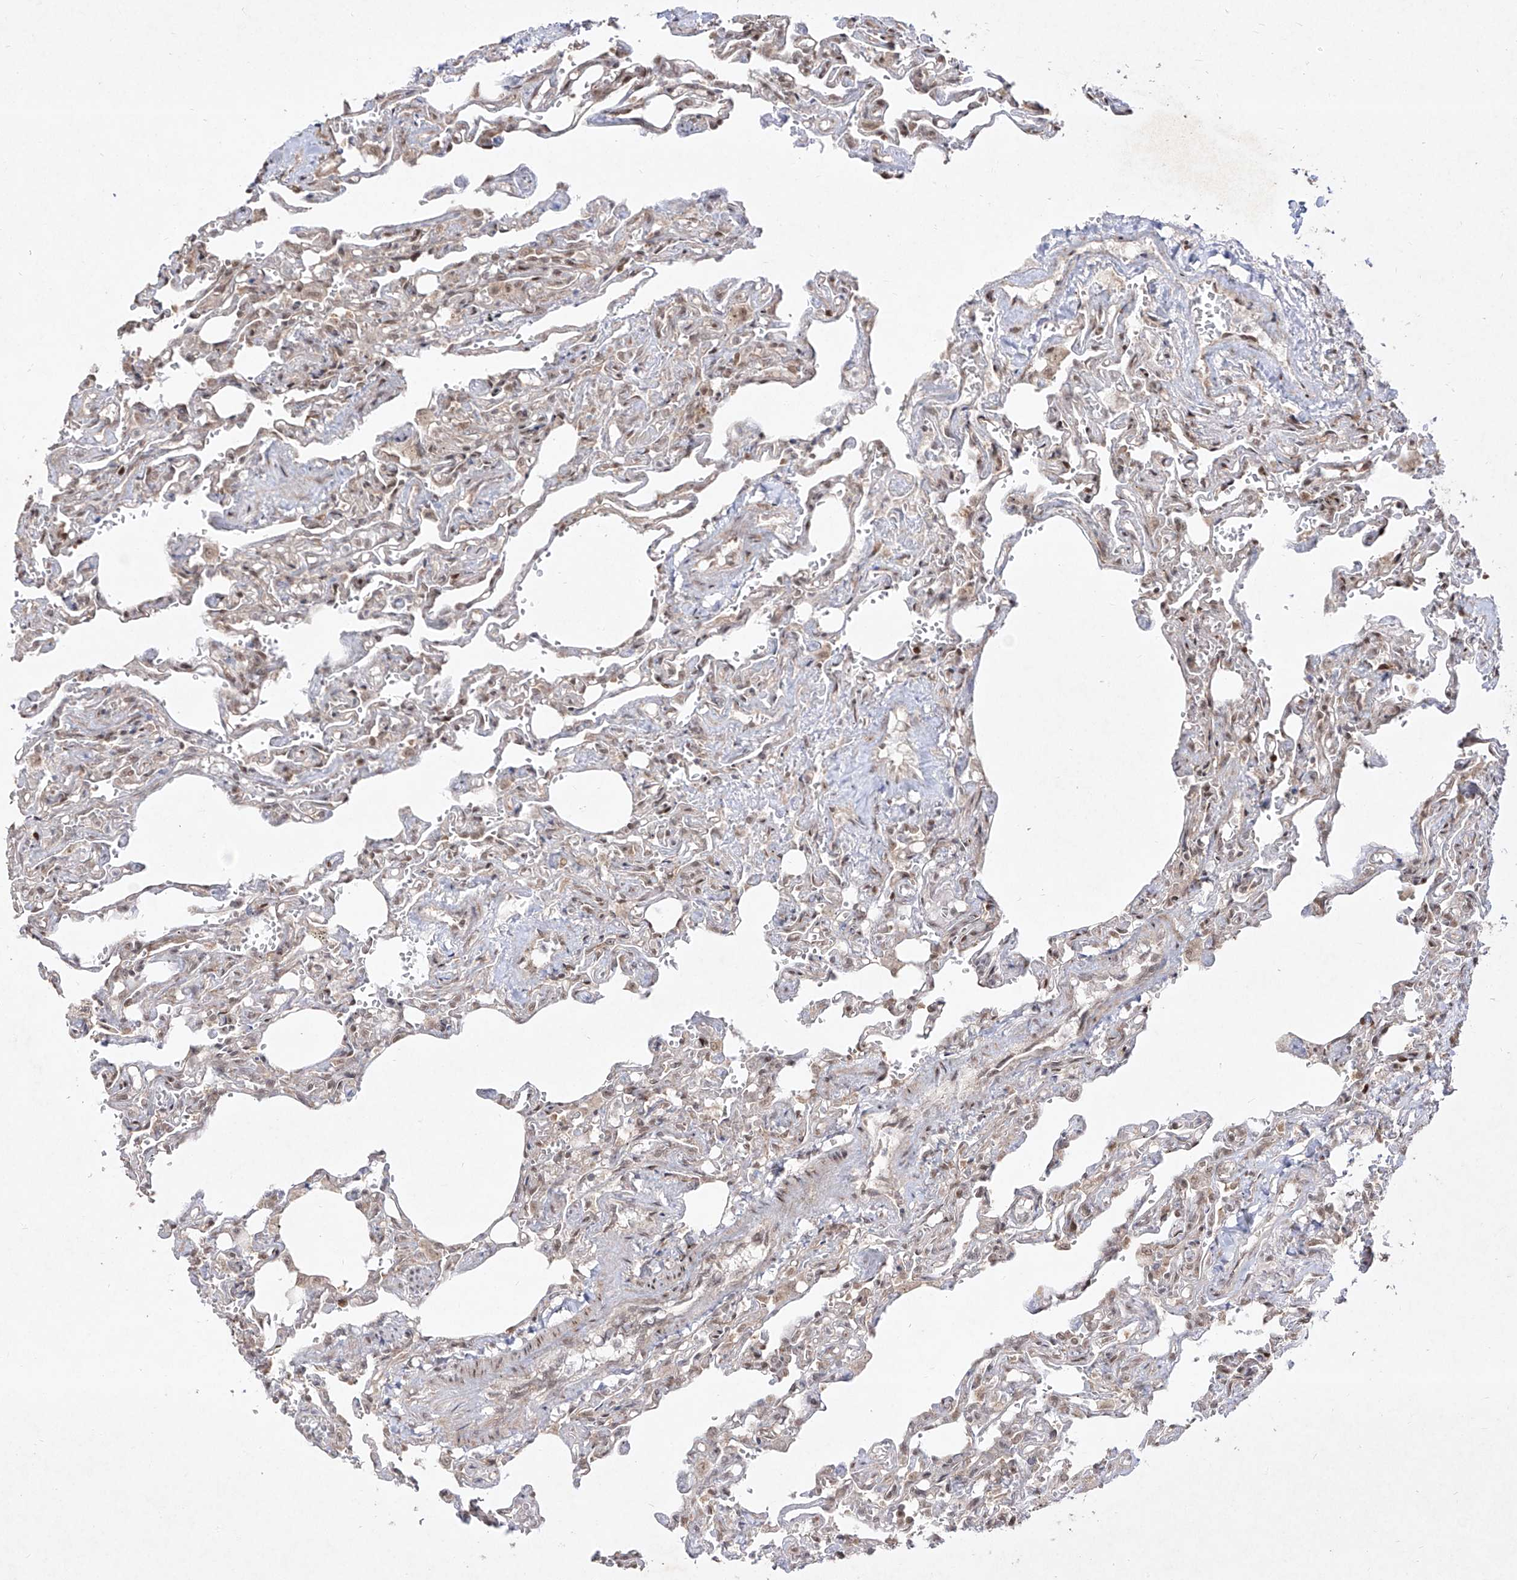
{"staining": {"intensity": "moderate", "quantity": "<25%", "location": "cytoplasmic/membranous,nuclear"}, "tissue": "lung", "cell_type": "Alveolar cells", "image_type": "normal", "snomed": [{"axis": "morphology", "description": "Normal tissue, NOS"}, {"axis": "topography", "description": "Lung"}], "caption": "Human lung stained for a protein (brown) shows moderate cytoplasmic/membranous,nuclear positive staining in about <25% of alveolar cells.", "gene": "SNRNP27", "patient": {"sex": "male", "age": 21}}